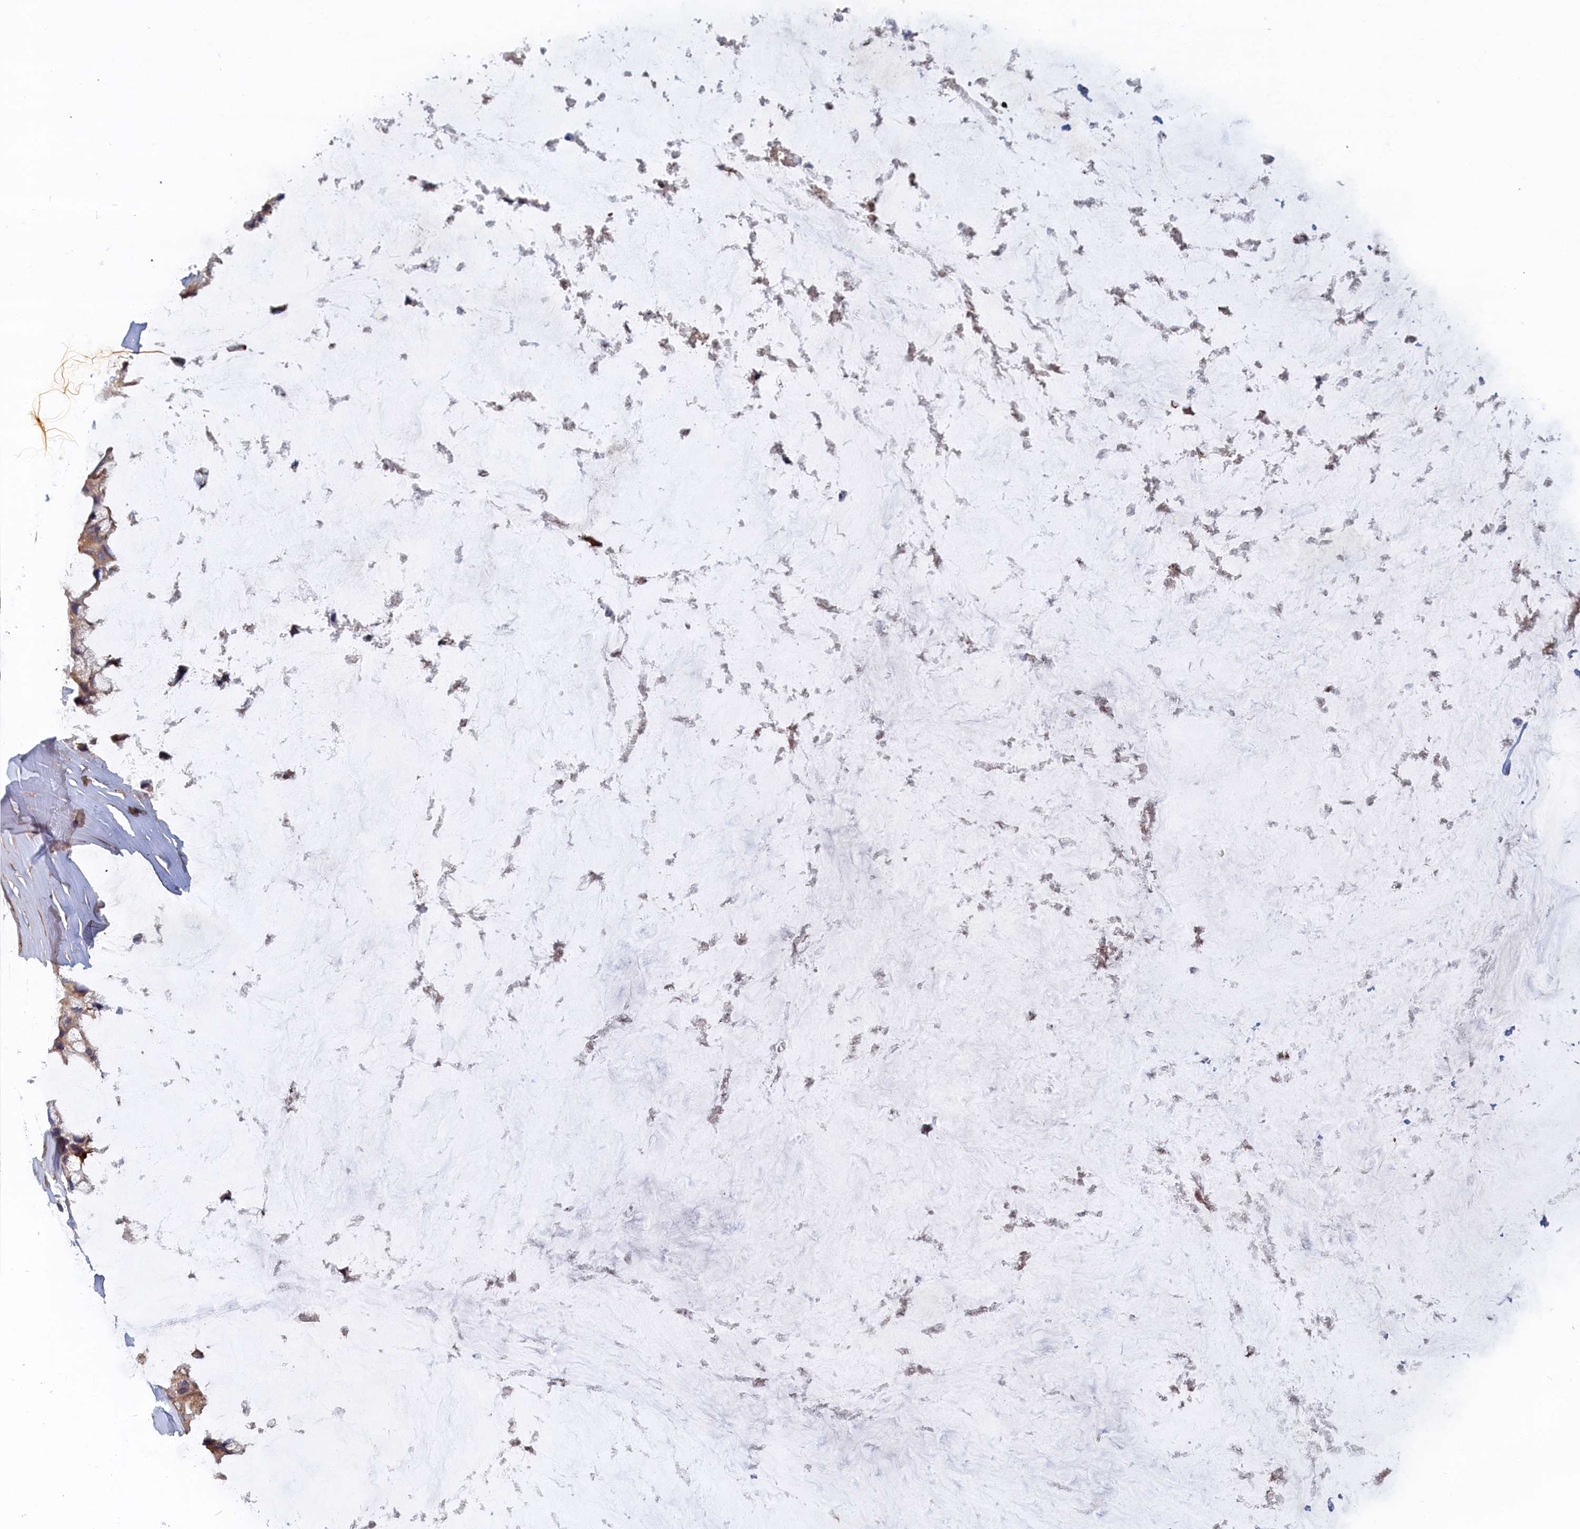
{"staining": {"intensity": "moderate", "quantity": ">75%", "location": "cytoplasmic/membranous"}, "tissue": "ovarian cancer", "cell_type": "Tumor cells", "image_type": "cancer", "snomed": [{"axis": "morphology", "description": "Cystadenocarcinoma, mucinous, NOS"}, {"axis": "topography", "description": "Ovary"}], "caption": "Immunohistochemical staining of human ovarian cancer shows medium levels of moderate cytoplasmic/membranous staining in about >75% of tumor cells. The staining was performed using DAB (3,3'-diaminobenzidine) to visualize the protein expression in brown, while the nuclei were stained in blue with hematoxylin (Magnification: 20x).", "gene": "TMEM196", "patient": {"sex": "female", "age": 39}}